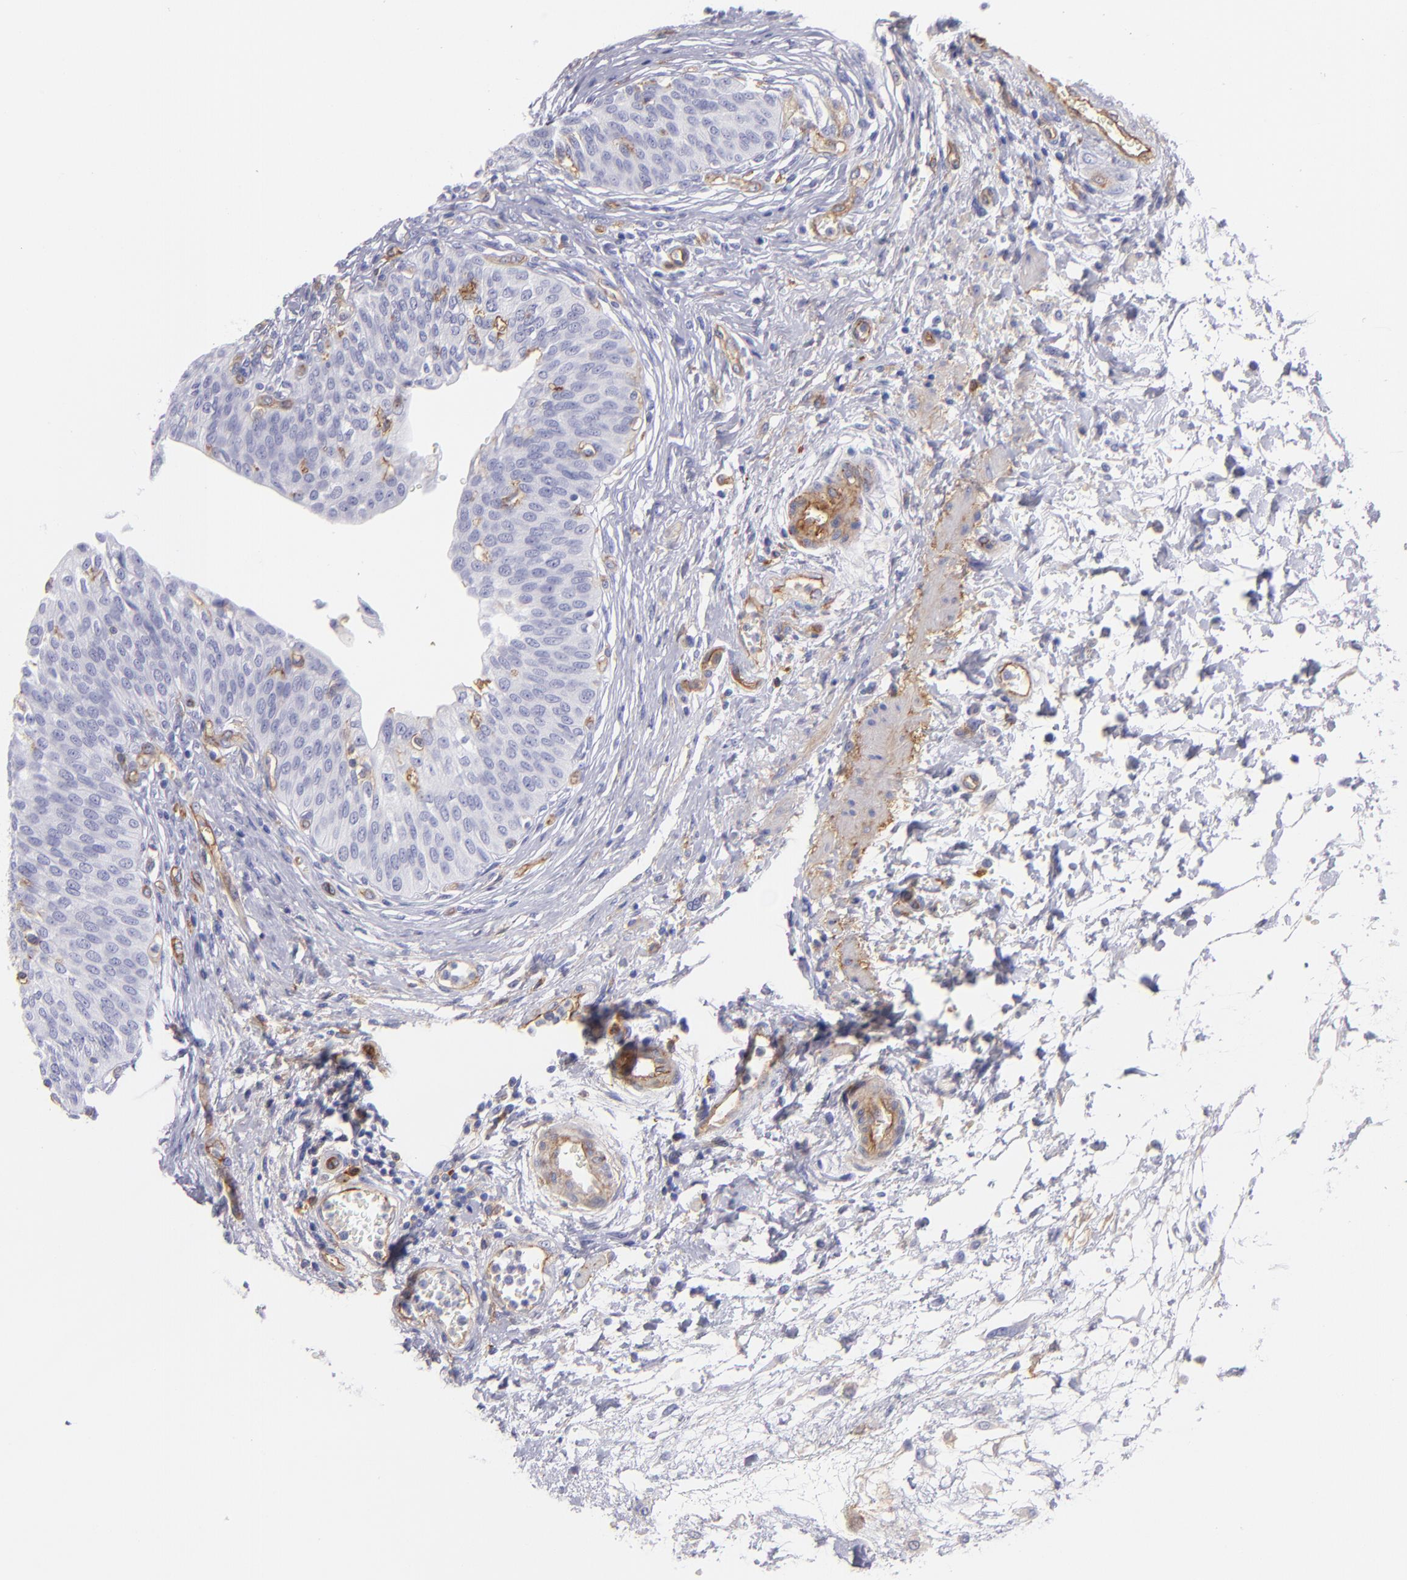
{"staining": {"intensity": "negative", "quantity": "none", "location": "none"}, "tissue": "urinary bladder", "cell_type": "Urothelial cells", "image_type": "normal", "snomed": [{"axis": "morphology", "description": "Normal tissue, NOS"}, {"axis": "topography", "description": "Smooth muscle"}, {"axis": "topography", "description": "Urinary bladder"}], "caption": "IHC histopathology image of normal human urinary bladder stained for a protein (brown), which displays no positivity in urothelial cells. Nuclei are stained in blue.", "gene": "ENTPD1", "patient": {"sex": "male", "age": 35}}